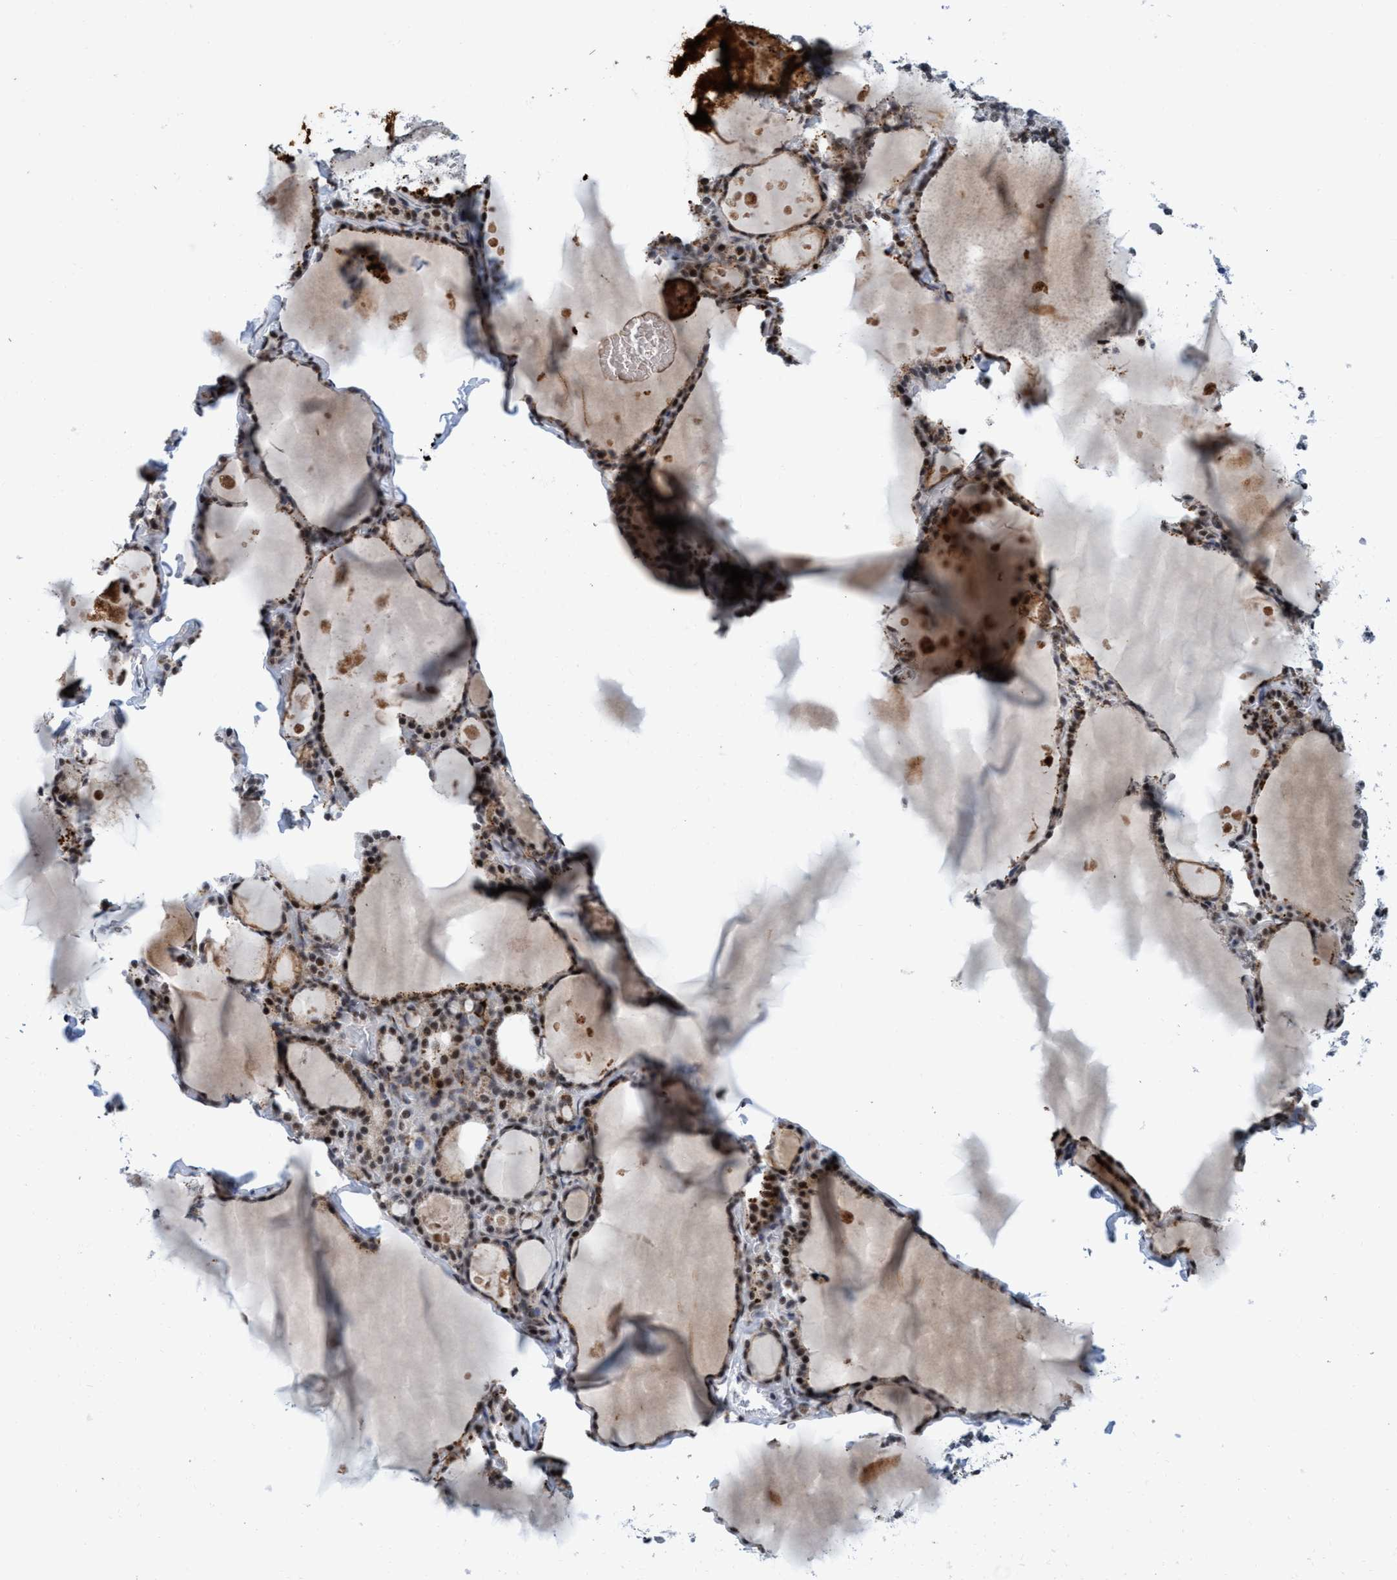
{"staining": {"intensity": "moderate", "quantity": ">75%", "location": "cytoplasmic/membranous,nuclear"}, "tissue": "thyroid gland", "cell_type": "Glandular cells", "image_type": "normal", "snomed": [{"axis": "morphology", "description": "Normal tissue, NOS"}, {"axis": "topography", "description": "Thyroid gland"}], "caption": "Thyroid gland stained with IHC shows moderate cytoplasmic/membranous,nuclear expression in approximately >75% of glandular cells.", "gene": "GLT6D1", "patient": {"sex": "male", "age": 56}}